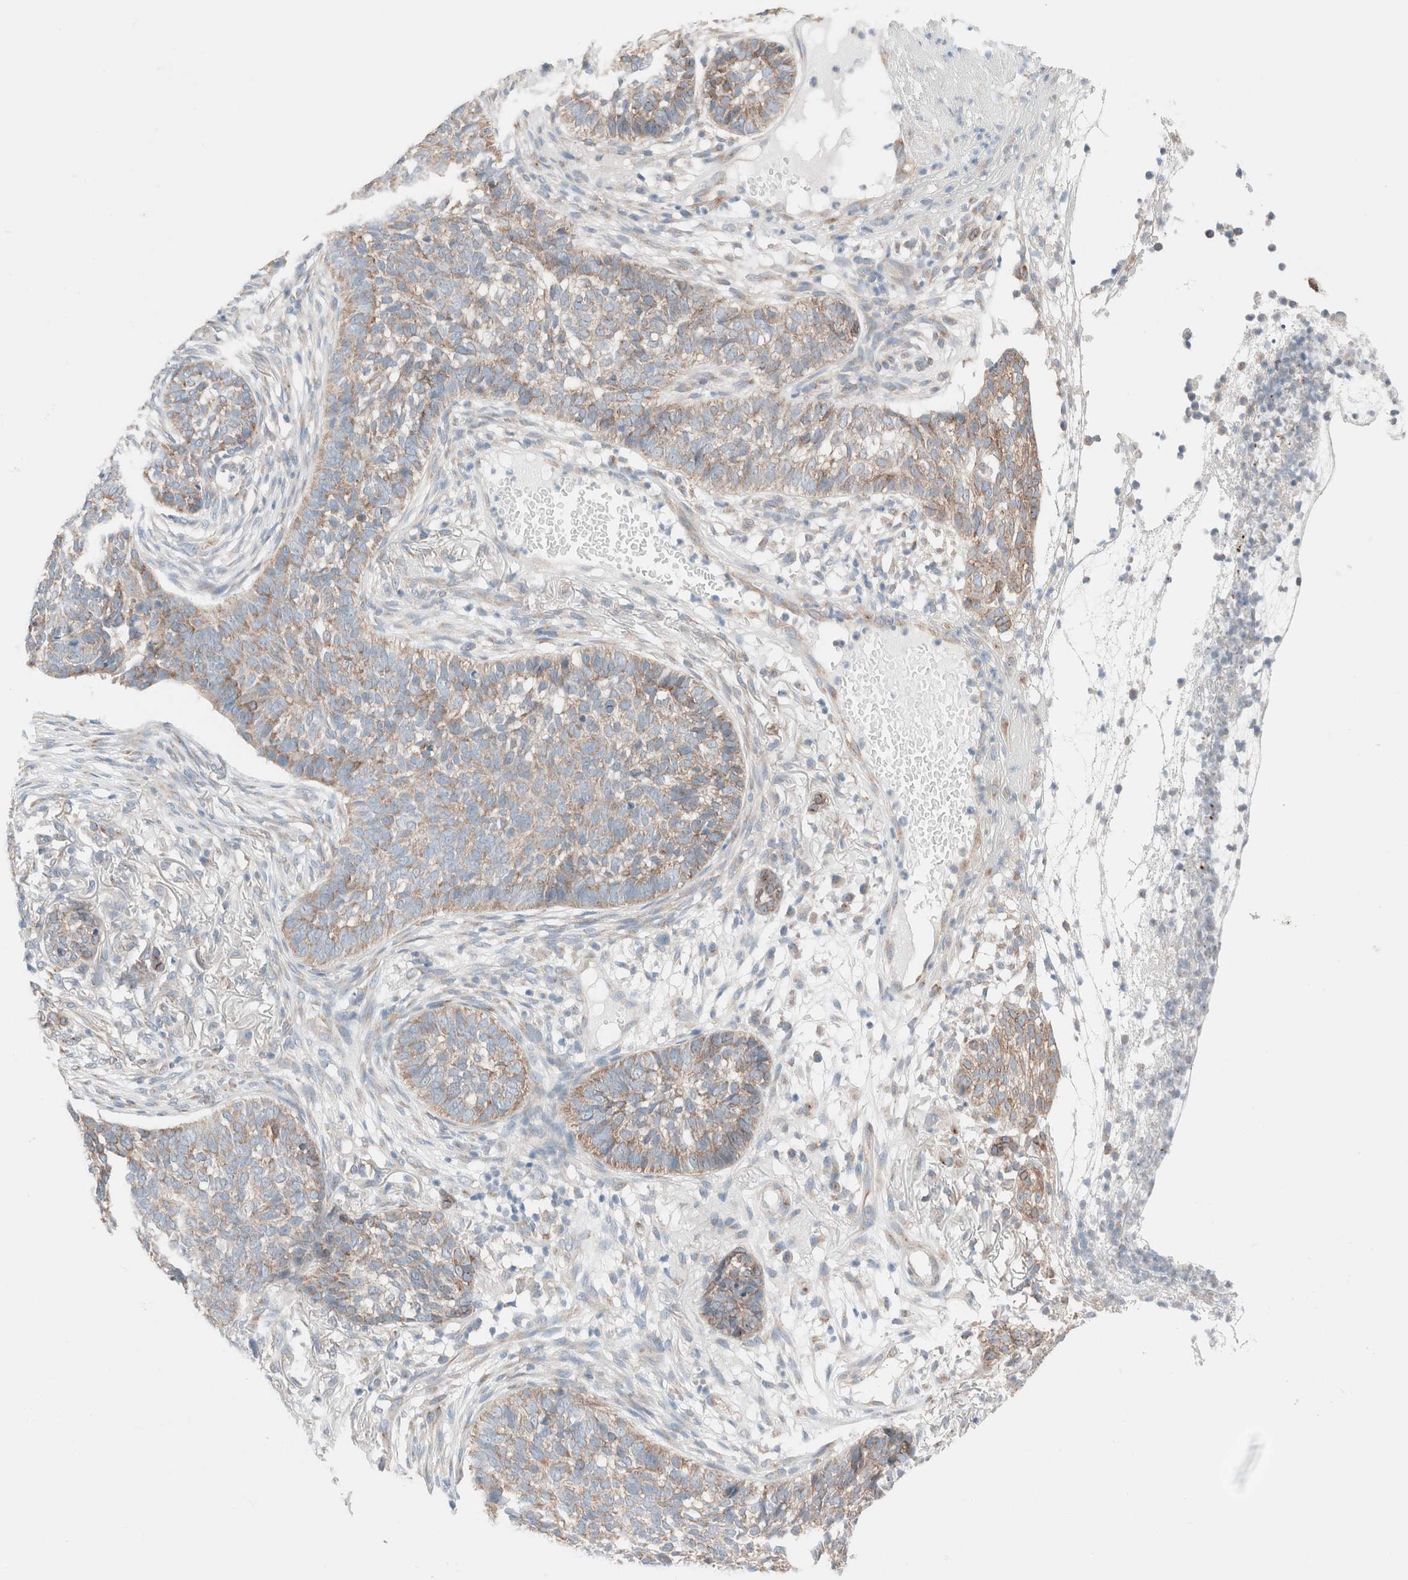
{"staining": {"intensity": "moderate", "quantity": ">75%", "location": "cytoplasmic/membranous"}, "tissue": "skin cancer", "cell_type": "Tumor cells", "image_type": "cancer", "snomed": [{"axis": "morphology", "description": "Basal cell carcinoma"}, {"axis": "topography", "description": "Skin"}], "caption": "This histopathology image displays immunohistochemistry staining of skin basal cell carcinoma, with medium moderate cytoplasmic/membranous staining in about >75% of tumor cells.", "gene": "CASC3", "patient": {"sex": "male", "age": 85}}